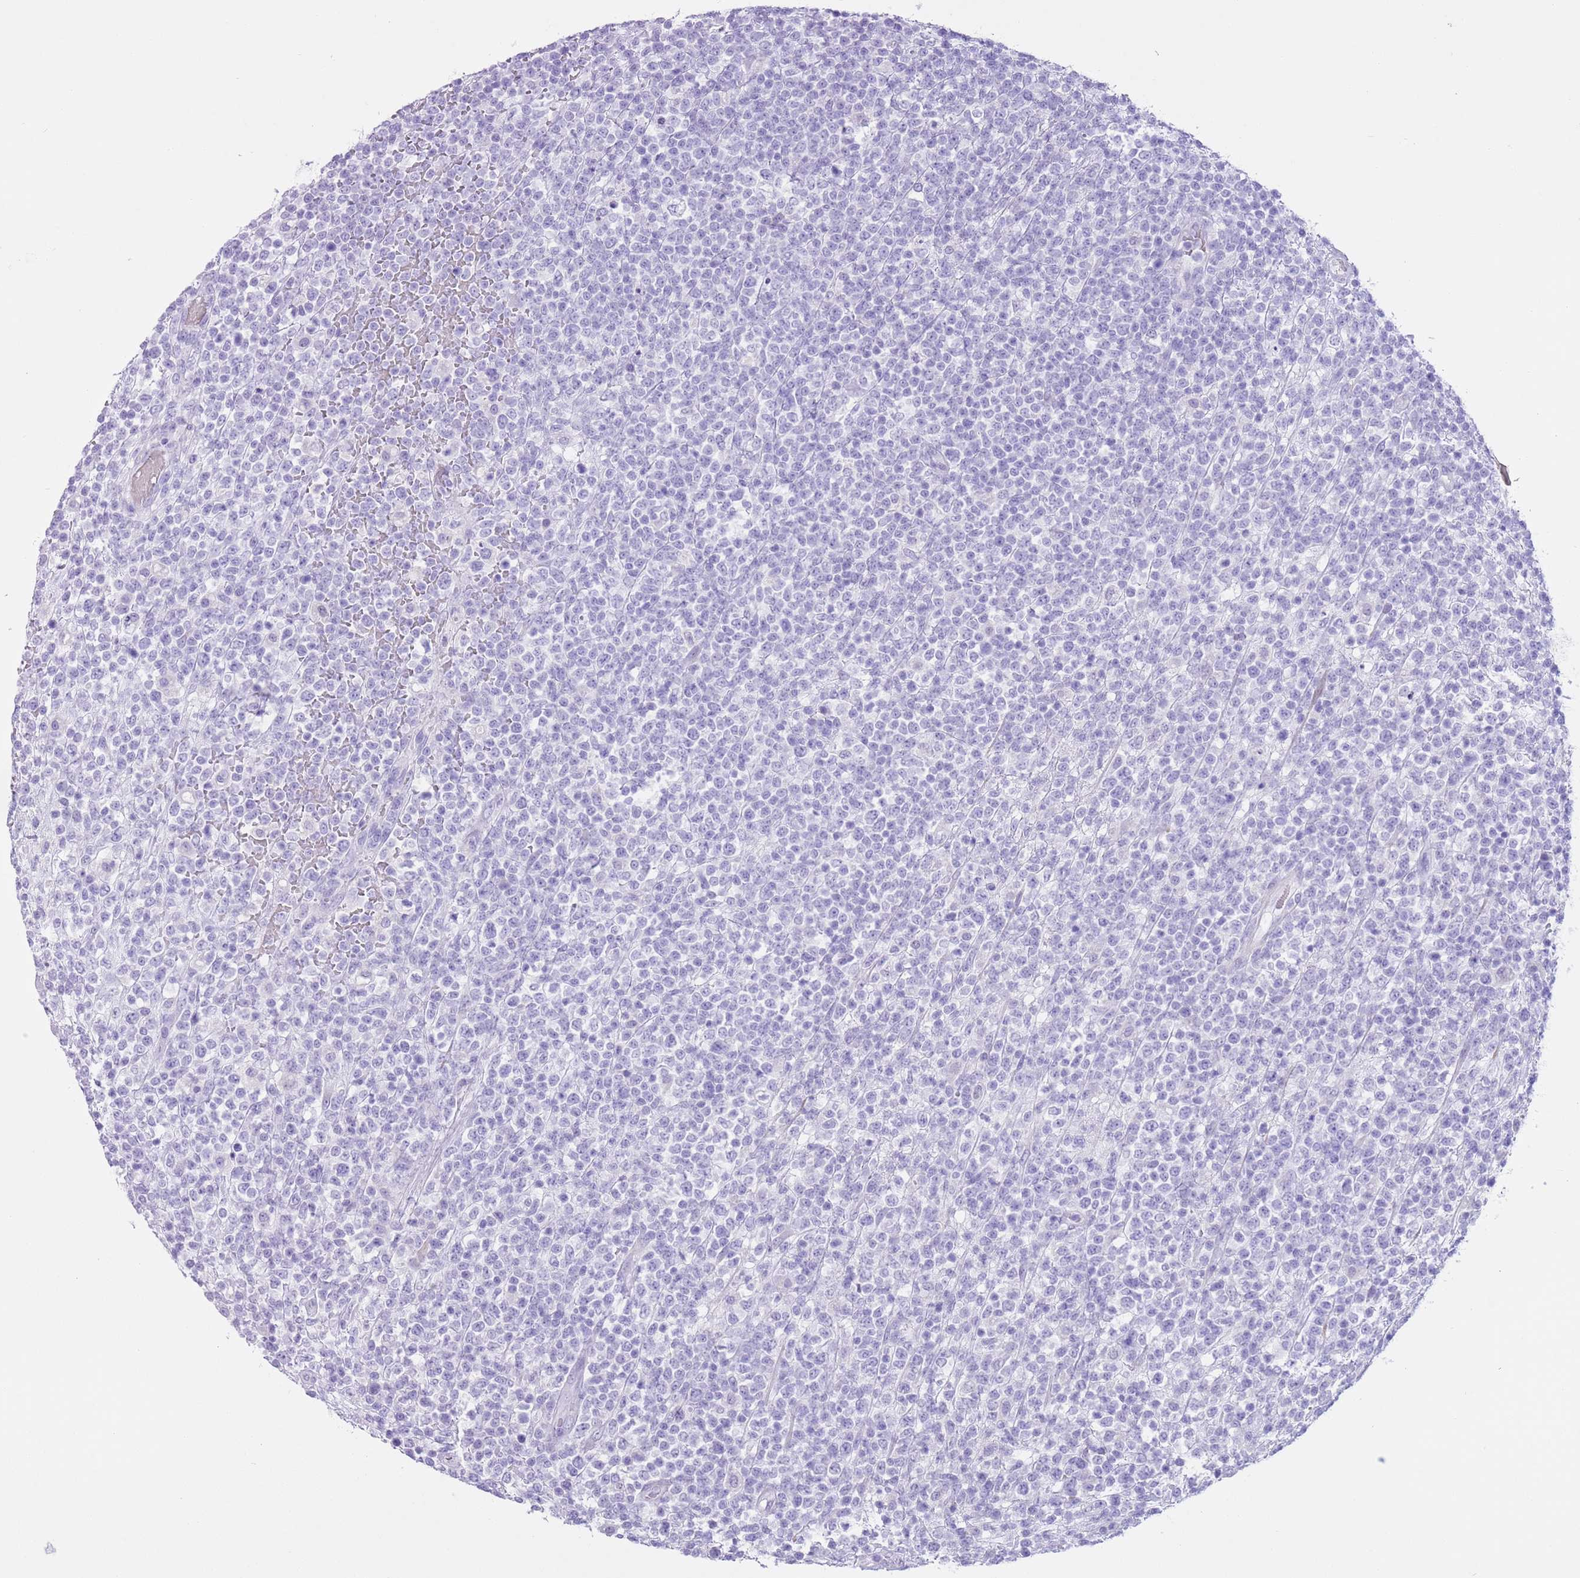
{"staining": {"intensity": "negative", "quantity": "none", "location": "none"}, "tissue": "lymphoma", "cell_type": "Tumor cells", "image_type": "cancer", "snomed": [{"axis": "morphology", "description": "Malignant lymphoma, non-Hodgkin's type, High grade"}, {"axis": "topography", "description": "Colon"}], "caption": "A photomicrograph of lymphoma stained for a protein displays no brown staining in tumor cells. (DAB (3,3'-diaminobenzidine) immunohistochemistry (IHC), high magnification).", "gene": "SLC7A14", "patient": {"sex": "female", "age": 53}}